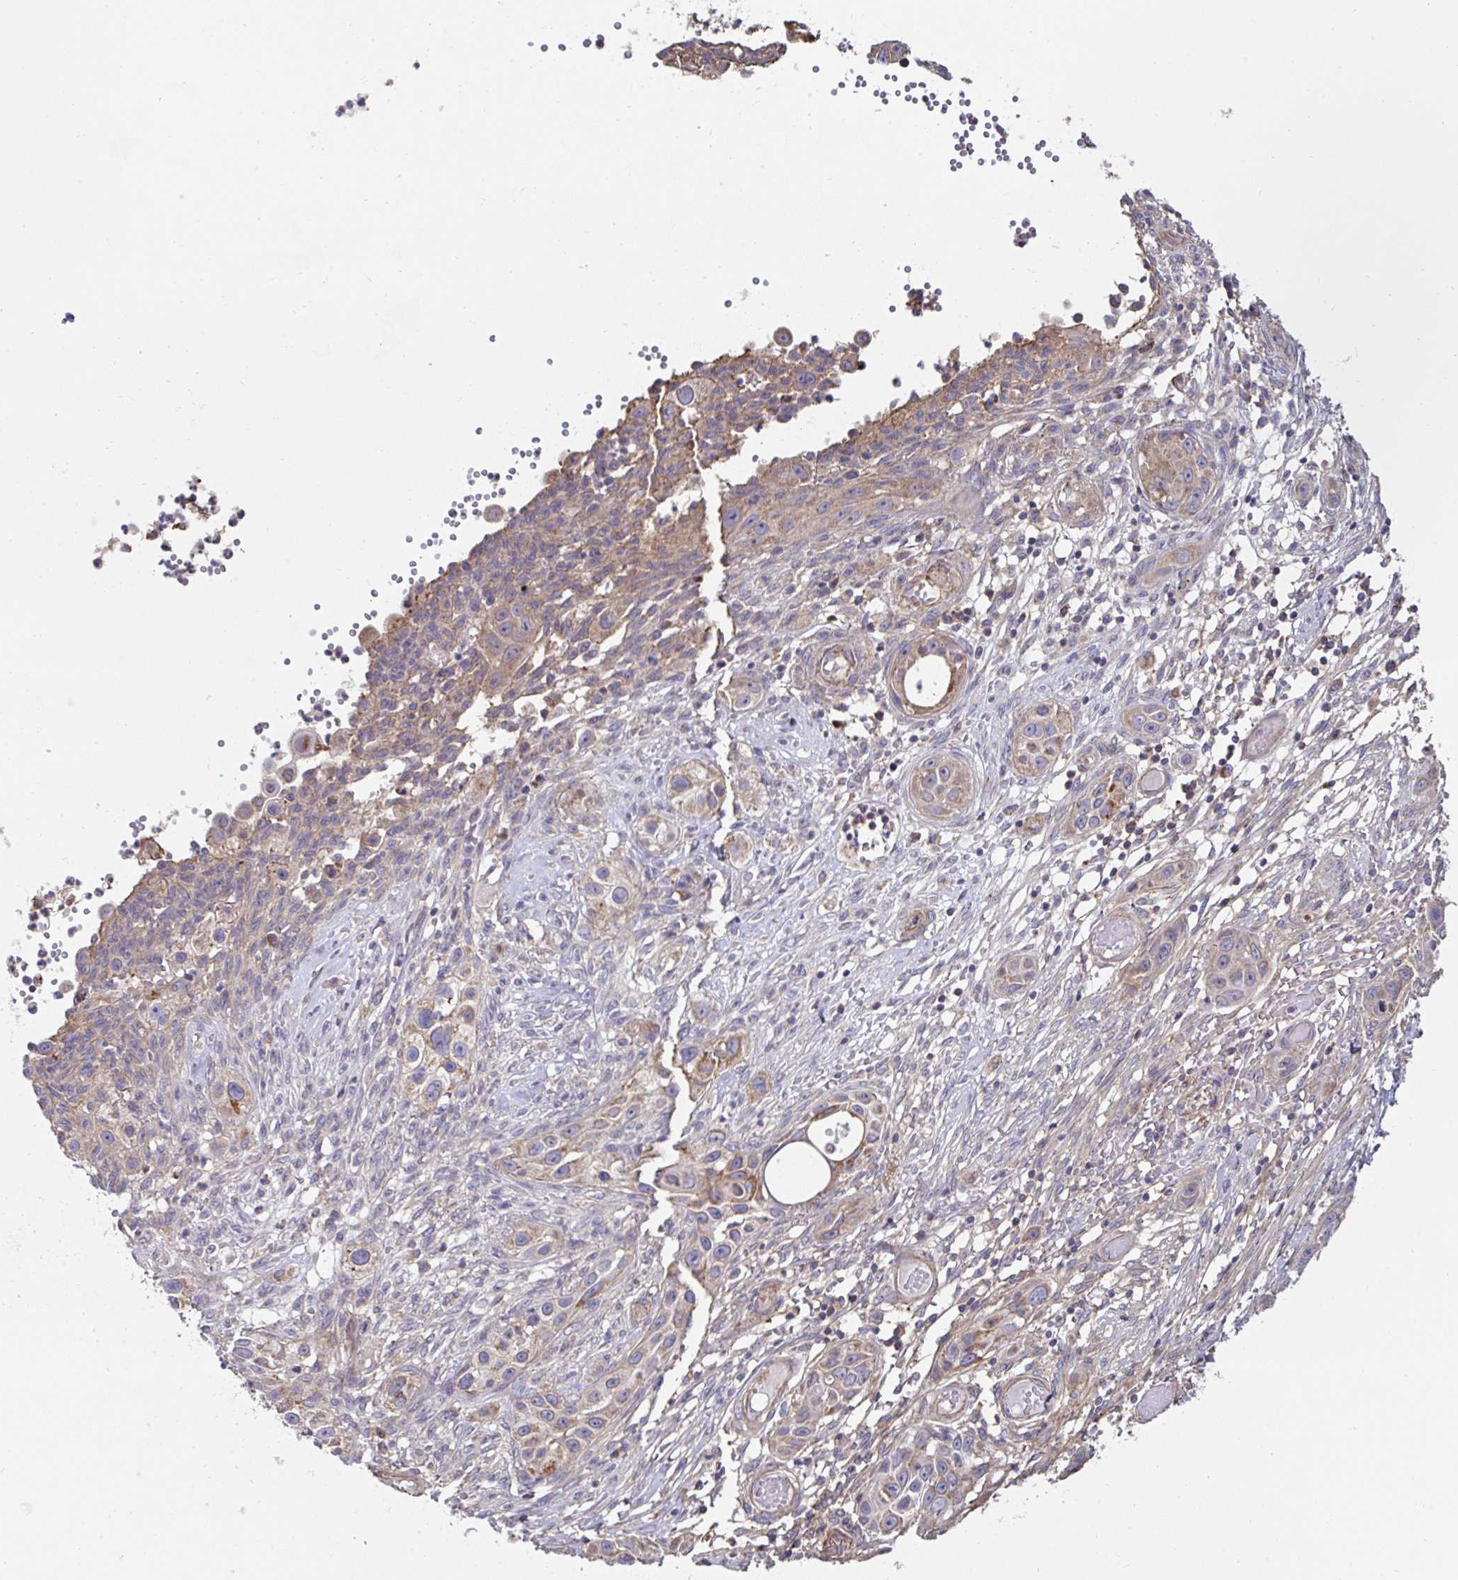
{"staining": {"intensity": "moderate", "quantity": "<25%", "location": "cytoplasmic/membranous"}, "tissue": "skin cancer", "cell_type": "Tumor cells", "image_type": "cancer", "snomed": [{"axis": "morphology", "description": "Squamous cell carcinoma, NOS"}, {"axis": "topography", "description": "Skin"}], "caption": "Immunohistochemistry (IHC) (DAB (3,3'-diaminobenzidine)) staining of squamous cell carcinoma (skin) displays moderate cytoplasmic/membranous protein expression in approximately <25% of tumor cells.", "gene": "DZANK1", "patient": {"sex": "female", "age": 69}}